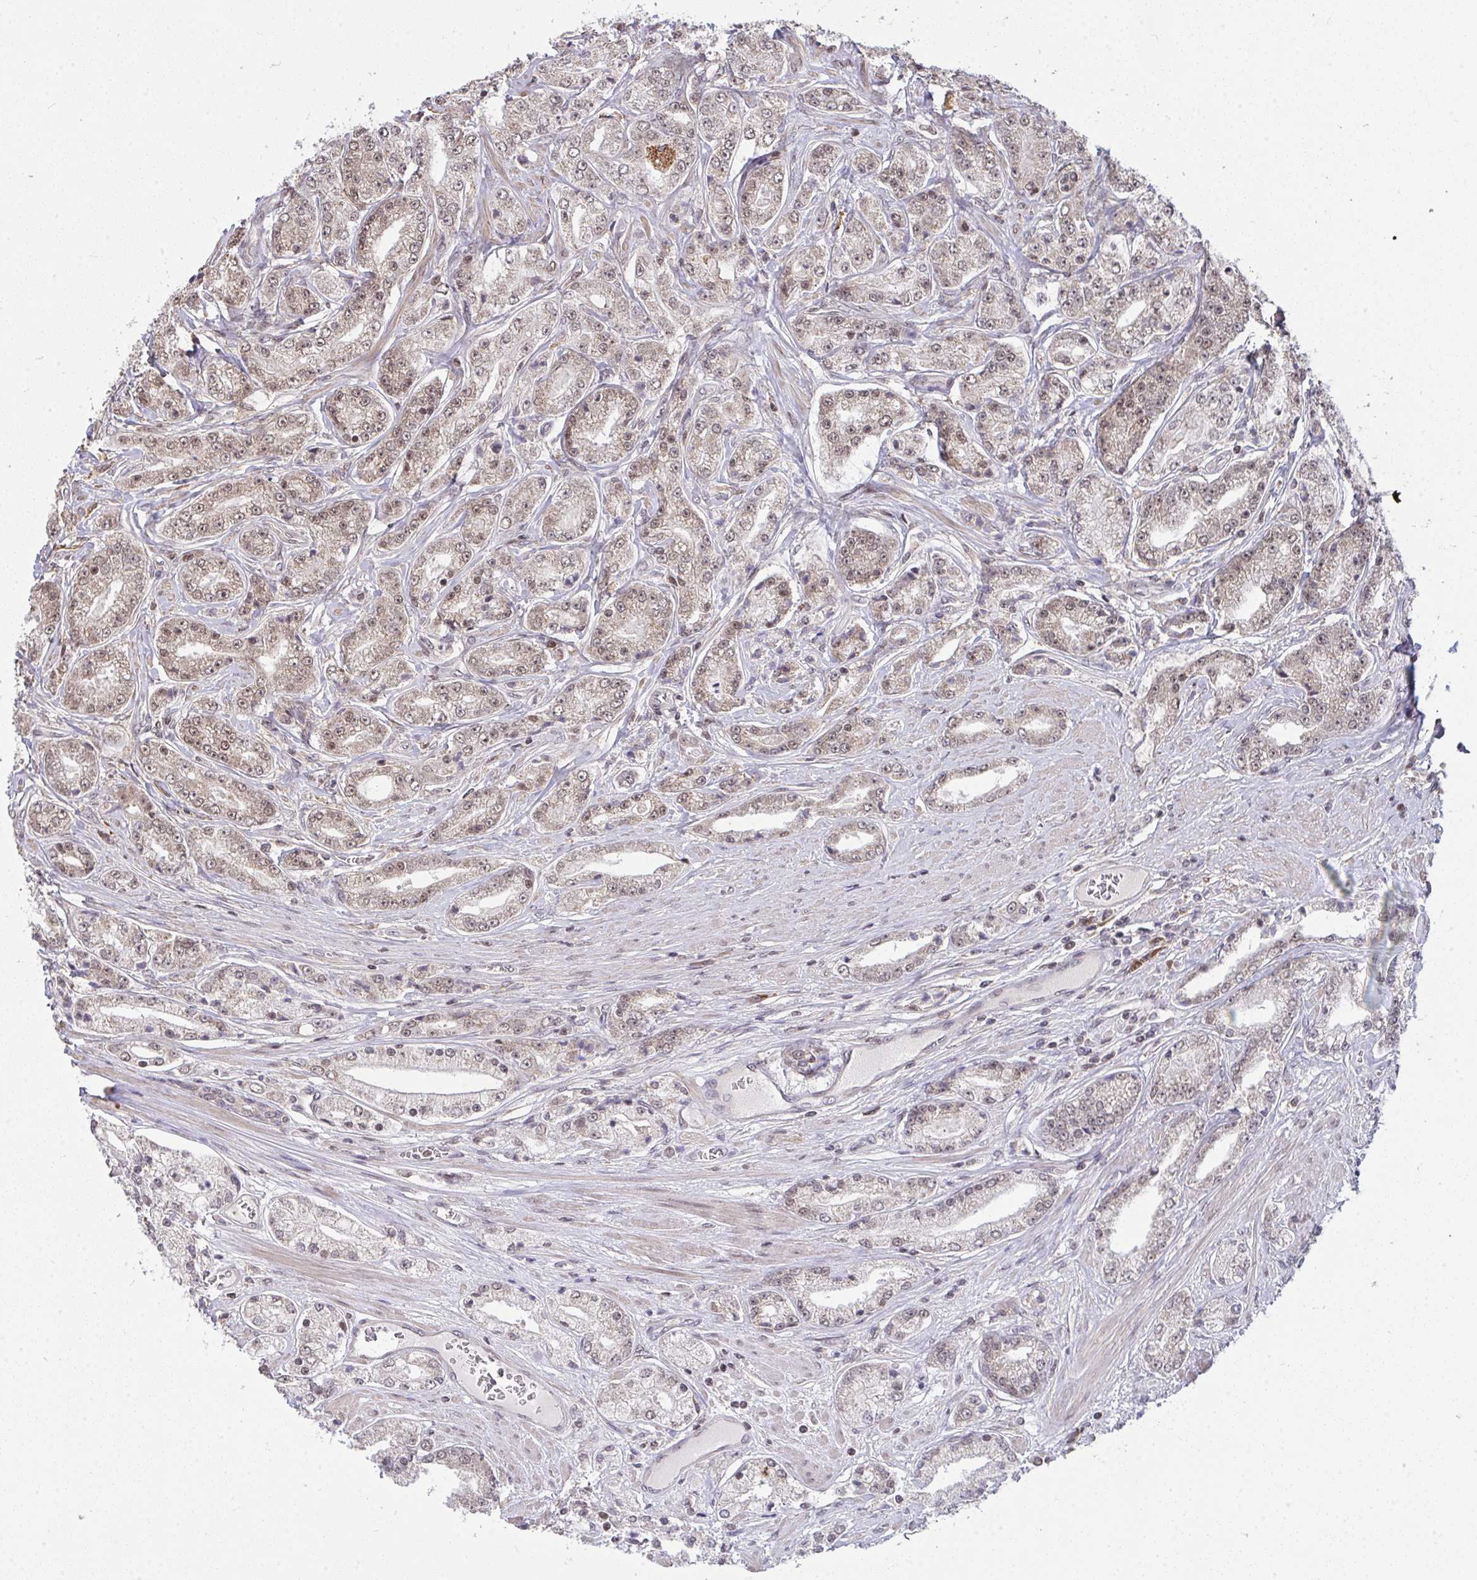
{"staining": {"intensity": "weak", "quantity": ">75%", "location": "cytoplasmic/membranous,nuclear"}, "tissue": "prostate cancer", "cell_type": "Tumor cells", "image_type": "cancer", "snomed": [{"axis": "morphology", "description": "Adenocarcinoma, High grade"}, {"axis": "topography", "description": "Prostate"}], "caption": "This is a histology image of immunohistochemistry (IHC) staining of prostate cancer, which shows weak positivity in the cytoplasmic/membranous and nuclear of tumor cells.", "gene": "SAP30", "patient": {"sex": "male", "age": 66}}